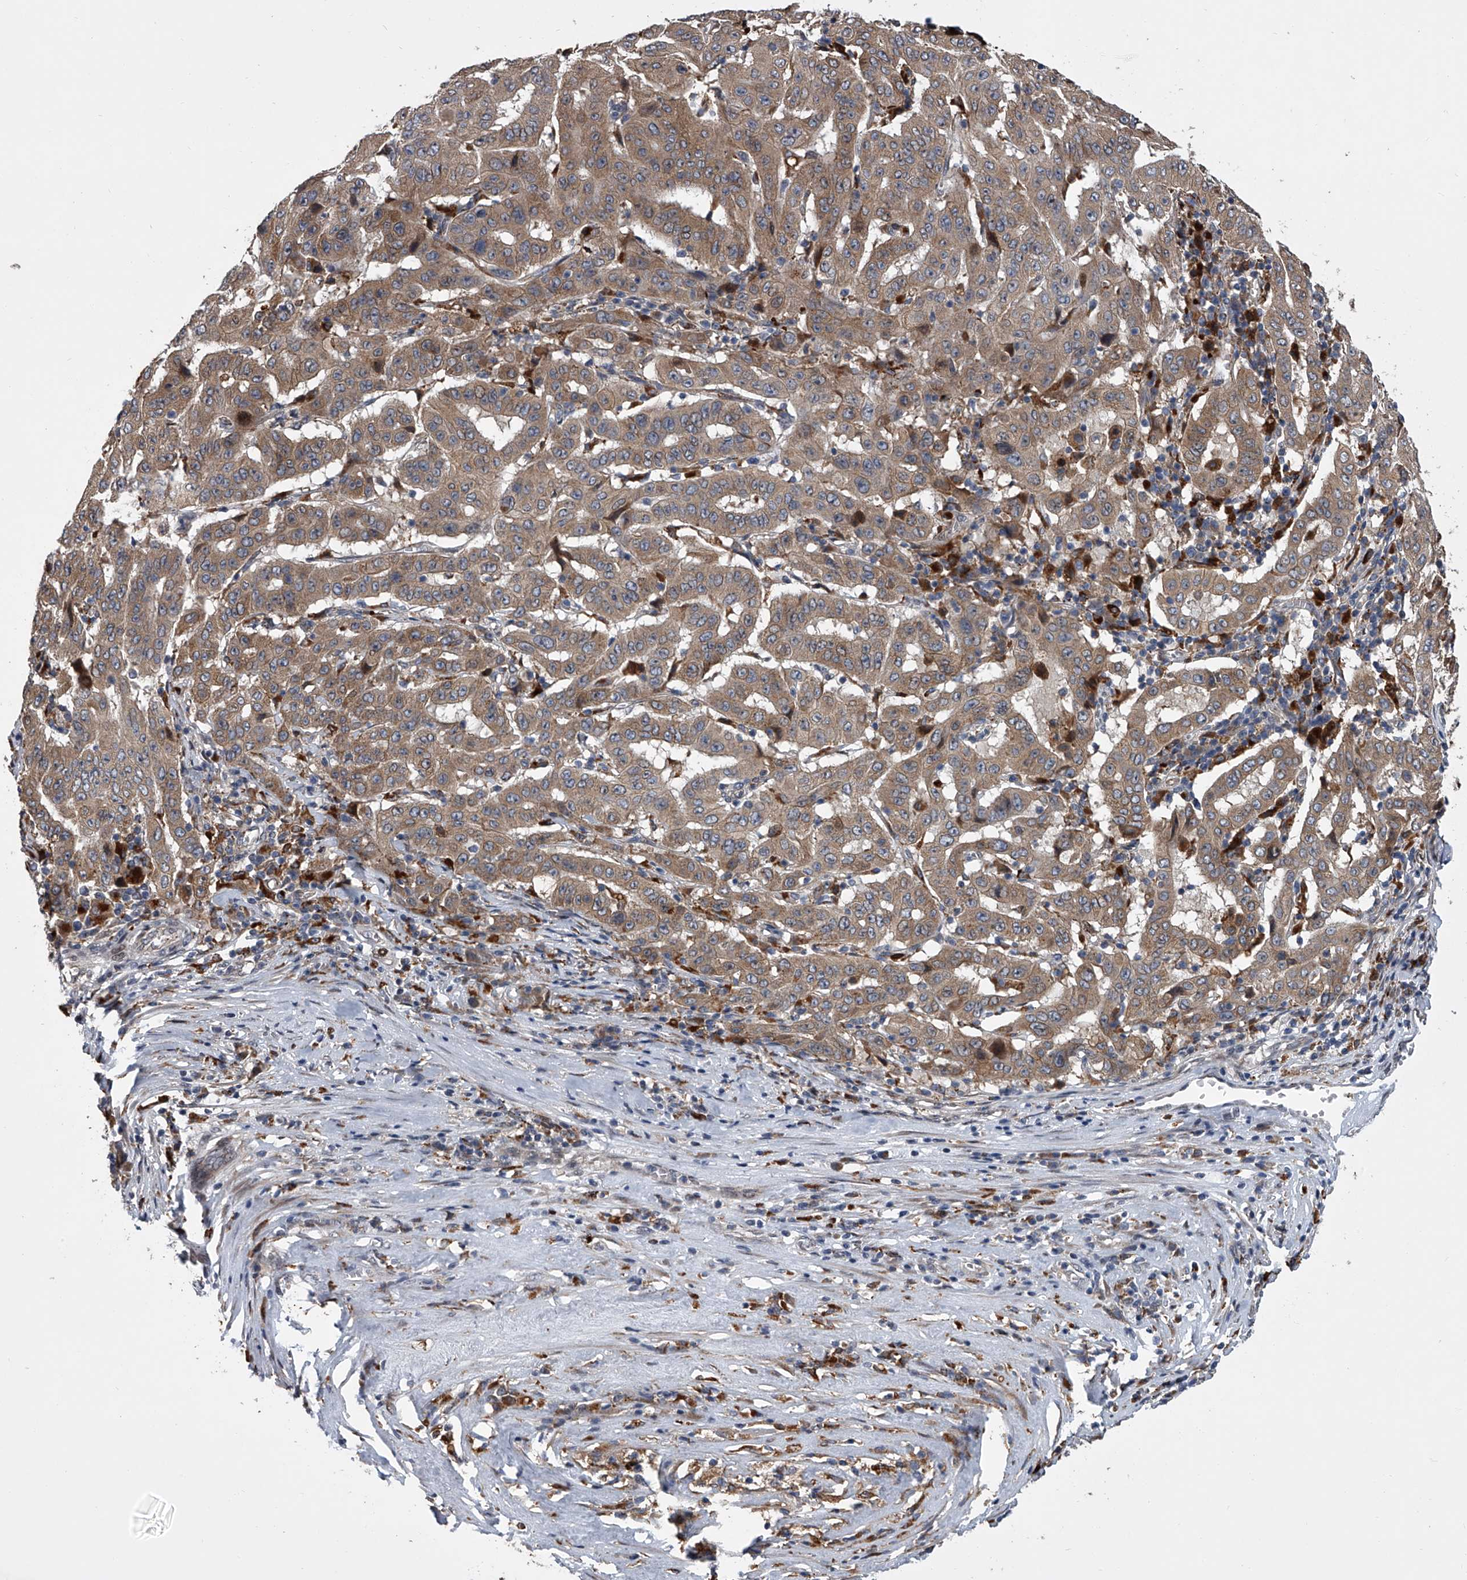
{"staining": {"intensity": "moderate", "quantity": ">75%", "location": "cytoplasmic/membranous"}, "tissue": "pancreatic cancer", "cell_type": "Tumor cells", "image_type": "cancer", "snomed": [{"axis": "morphology", "description": "Adenocarcinoma, NOS"}, {"axis": "topography", "description": "Pancreas"}], "caption": "A high-resolution histopathology image shows immunohistochemistry (IHC) staining of adenocarcinoma (pancreatic), which demonstrates moderate cytoplasmic/membranous expression in about >75% of tumor cells. The staining was performed using DAB (3,3'-diaminobenzidine) to visualize the protein expression in brown, while the nuclei were stained in blue with hematoxylin (Magnification: 20x).", "gene": "TRIM8", "patient": {"sex": "male", "age": 63}}